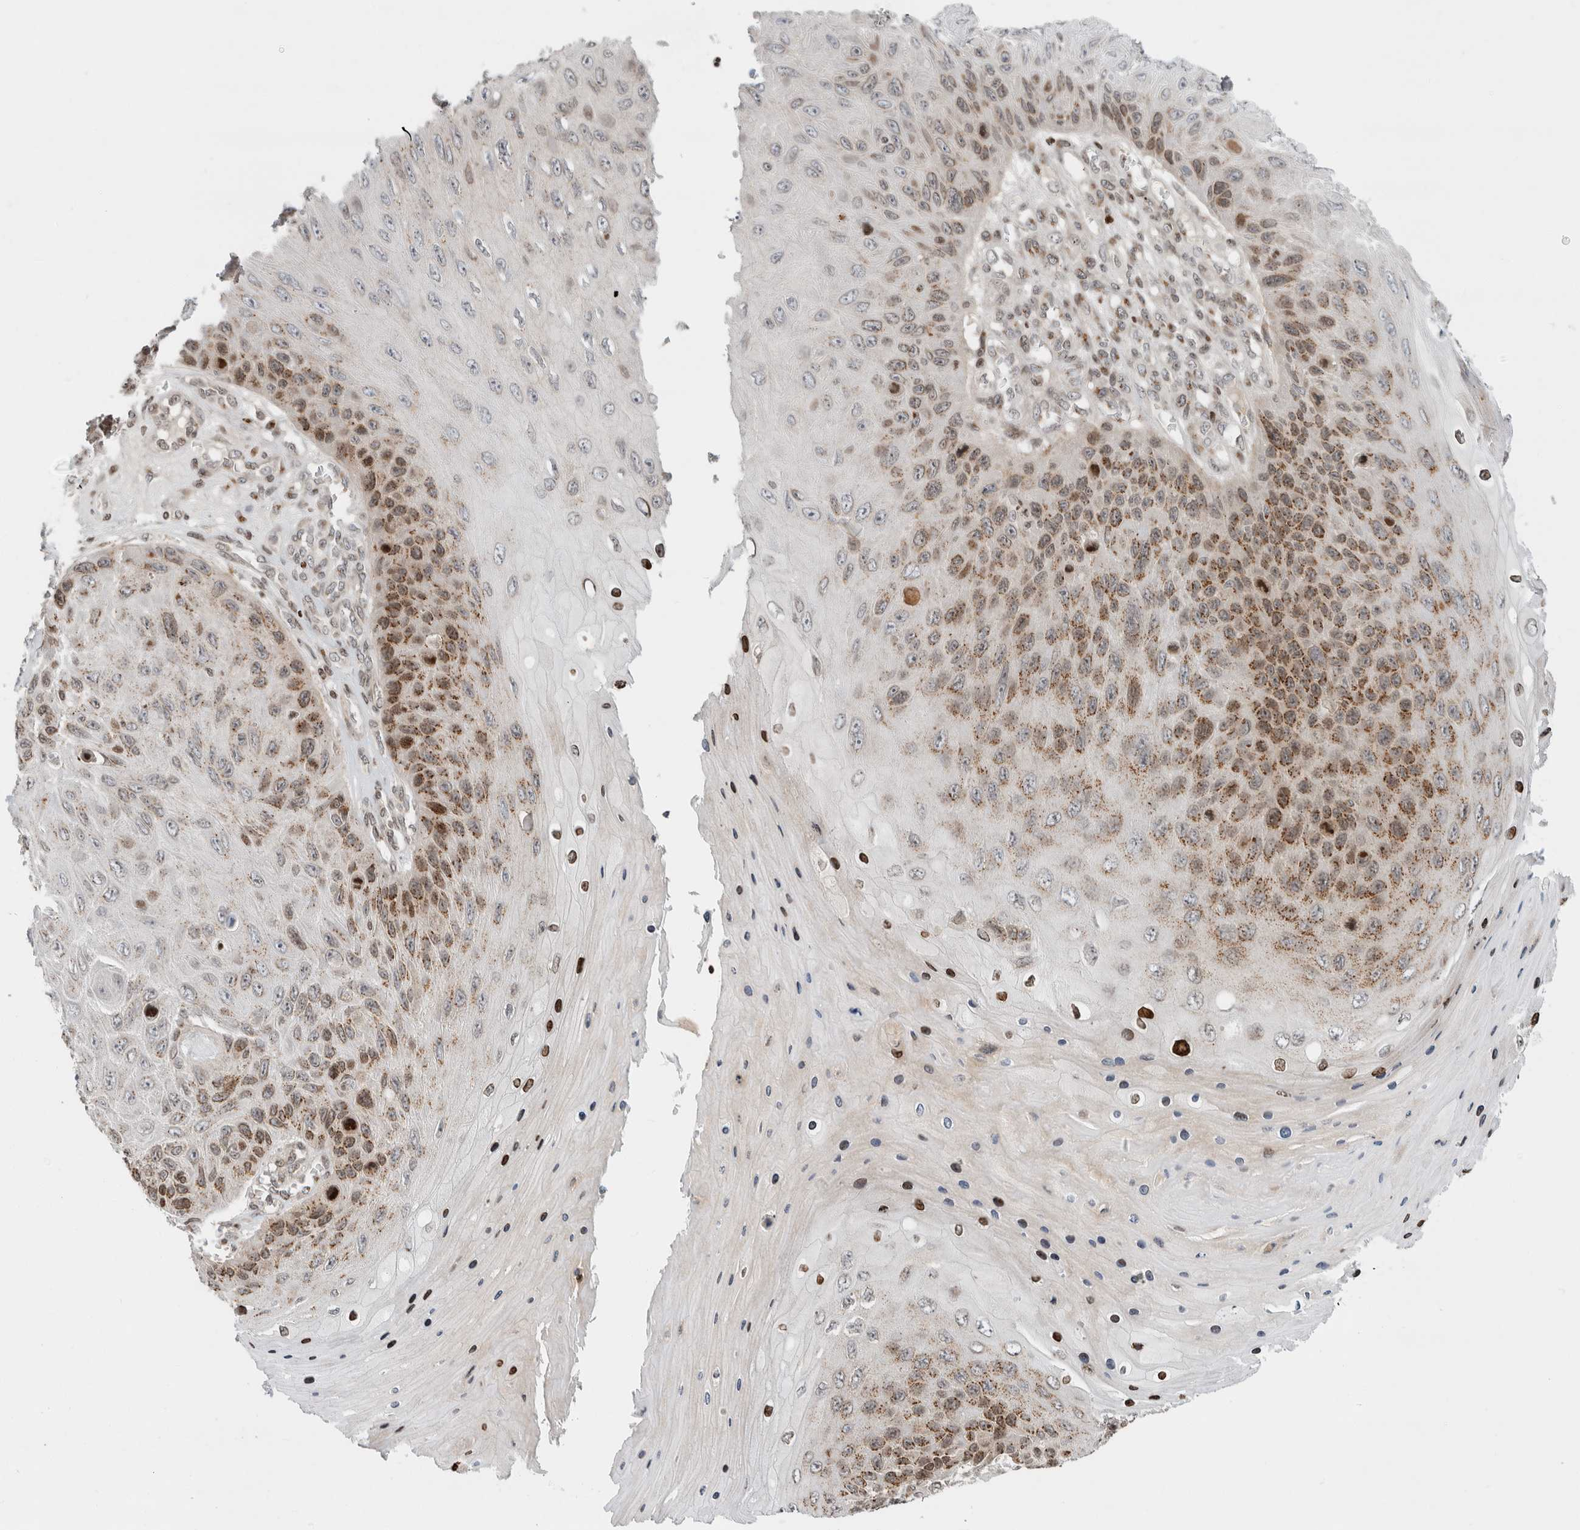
{"staining": {"intensity": "moderate", "quantity": "25%-75%", "location": "cytoplasmic/membranous,nuclear"}, "tissue": "skin cancer", "cell_type": "Tumor cells", "image_type": "cancer", "snomed": [{"axis": "morphology", "description": "Squamous cell carcinoma, NOS"}, {"axis": "topography", "description": "Skin"}], "caption": "Tumor cells reveal medium levels of moderate cytoplasmic/membranous and nuclear staining in about 25%-75% of cells in skin cancer.", "gene": "GINS4", "patient": {"sex": "female", "age": 88}}